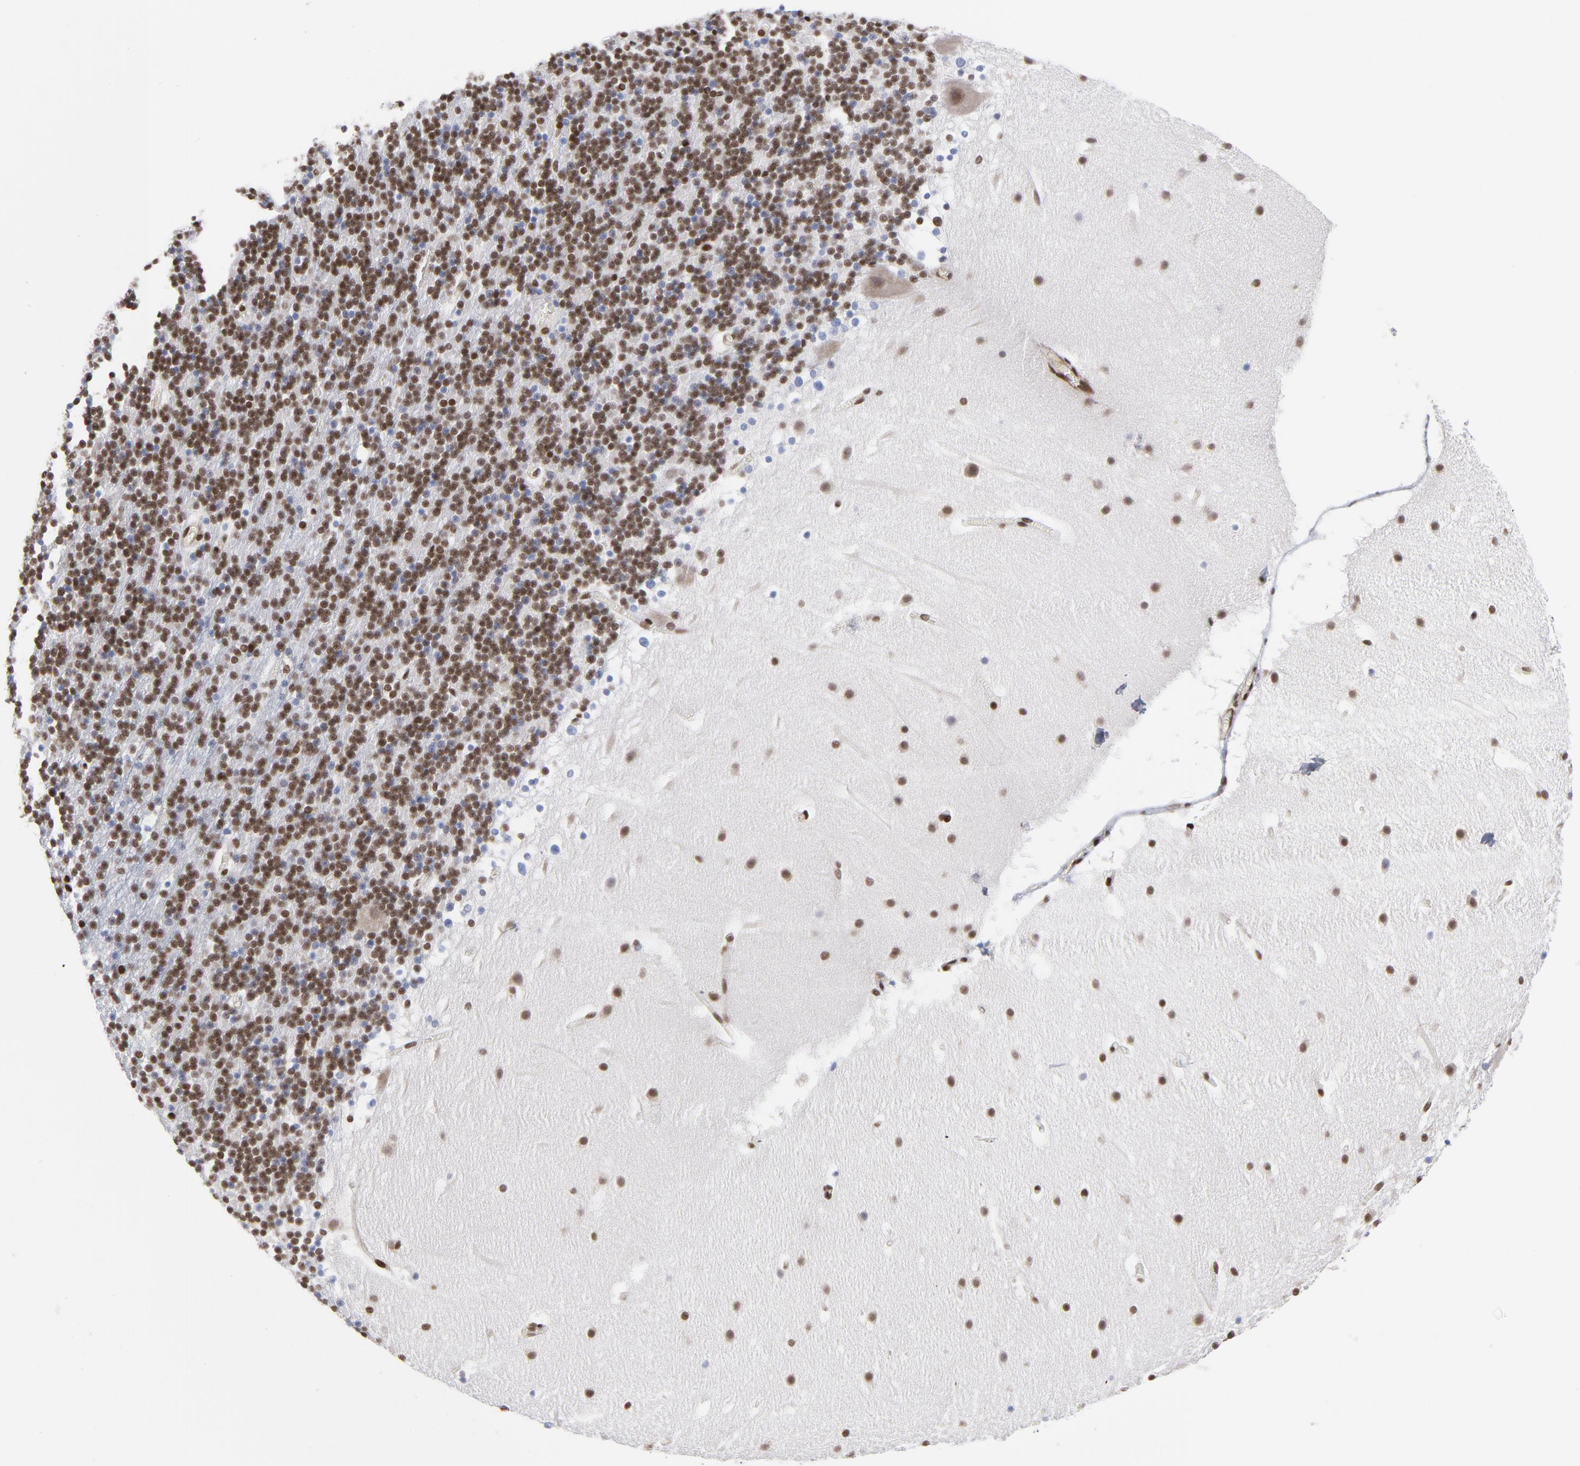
{"staining": {"intensity": "strong", "quantity": ">75%", "location": "nuclear"}, "tissue": "cerebellum", "cell_type": "Cells in granular layer", "image_type": "normal", "snomed": [{"axis": "morphology", "description": "Normal tissue, NOS"}, {"axis": "topography", "description": "Cerebellum"}], "caption": "Normal cerebellum was stained to show a protein in brown. There is high levels of strong nuclear positivity in about >75% of cells in granular layer.", "gene": "CTCF", "patient": {"sex": "male", "age": 45}}